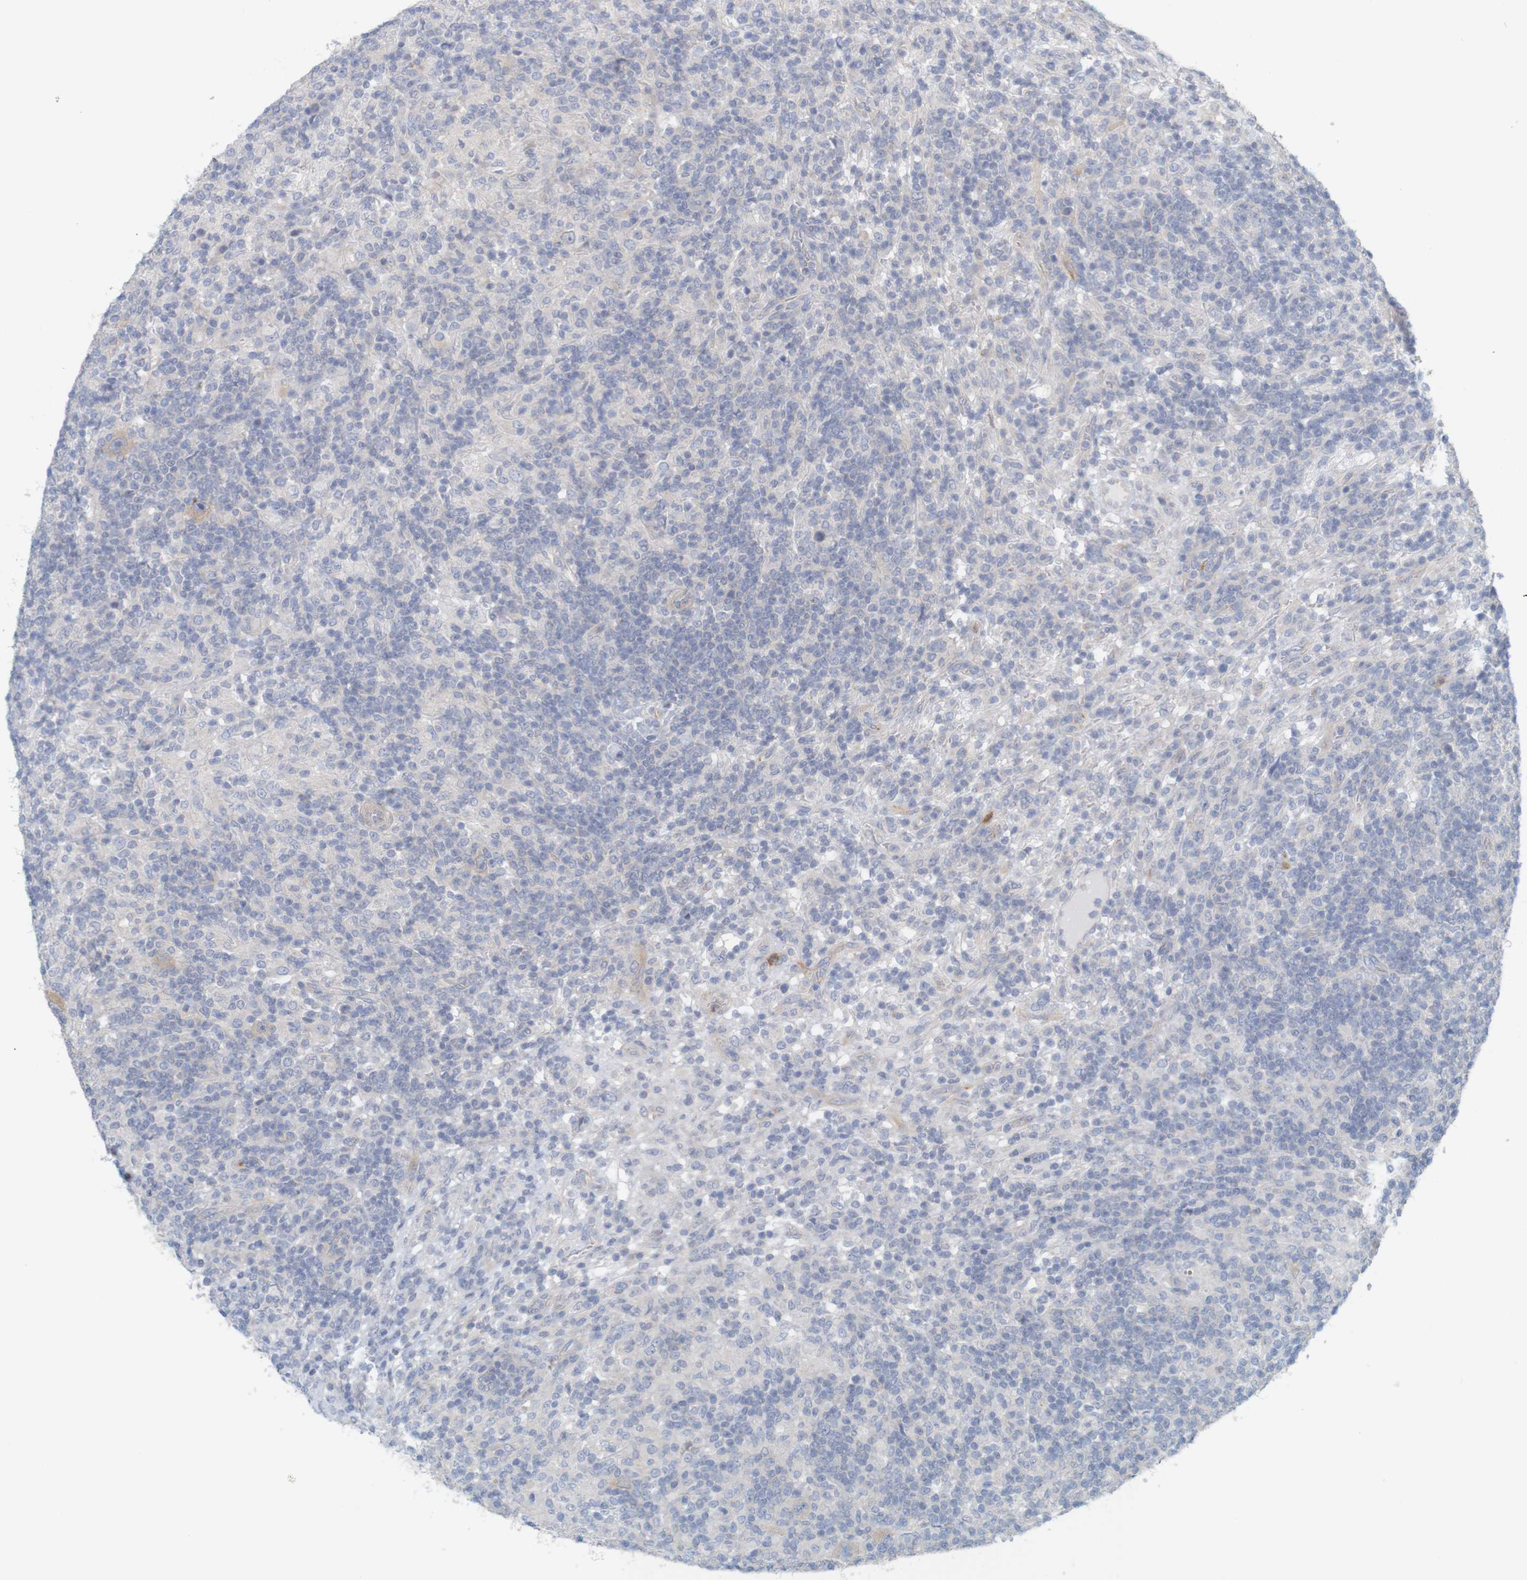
{"staining": {"intensity": "negative", "quantity": "none", "location": "none"}, "tissue": "lymphoma", "cell_type": "Tumor cells", "image_type": "cancer", "snomed": [{"axis": "morphology", "description": "Hodgkin's disease, NOS"}, {"axis": "topography", "description": "Lymph node"}], "caption": "Histopathology image shows no significant protein staining in tumor cells of Hodgkin's disease.", "gene": "KRT23", "patient": {"sex": "male", "age": 70}}